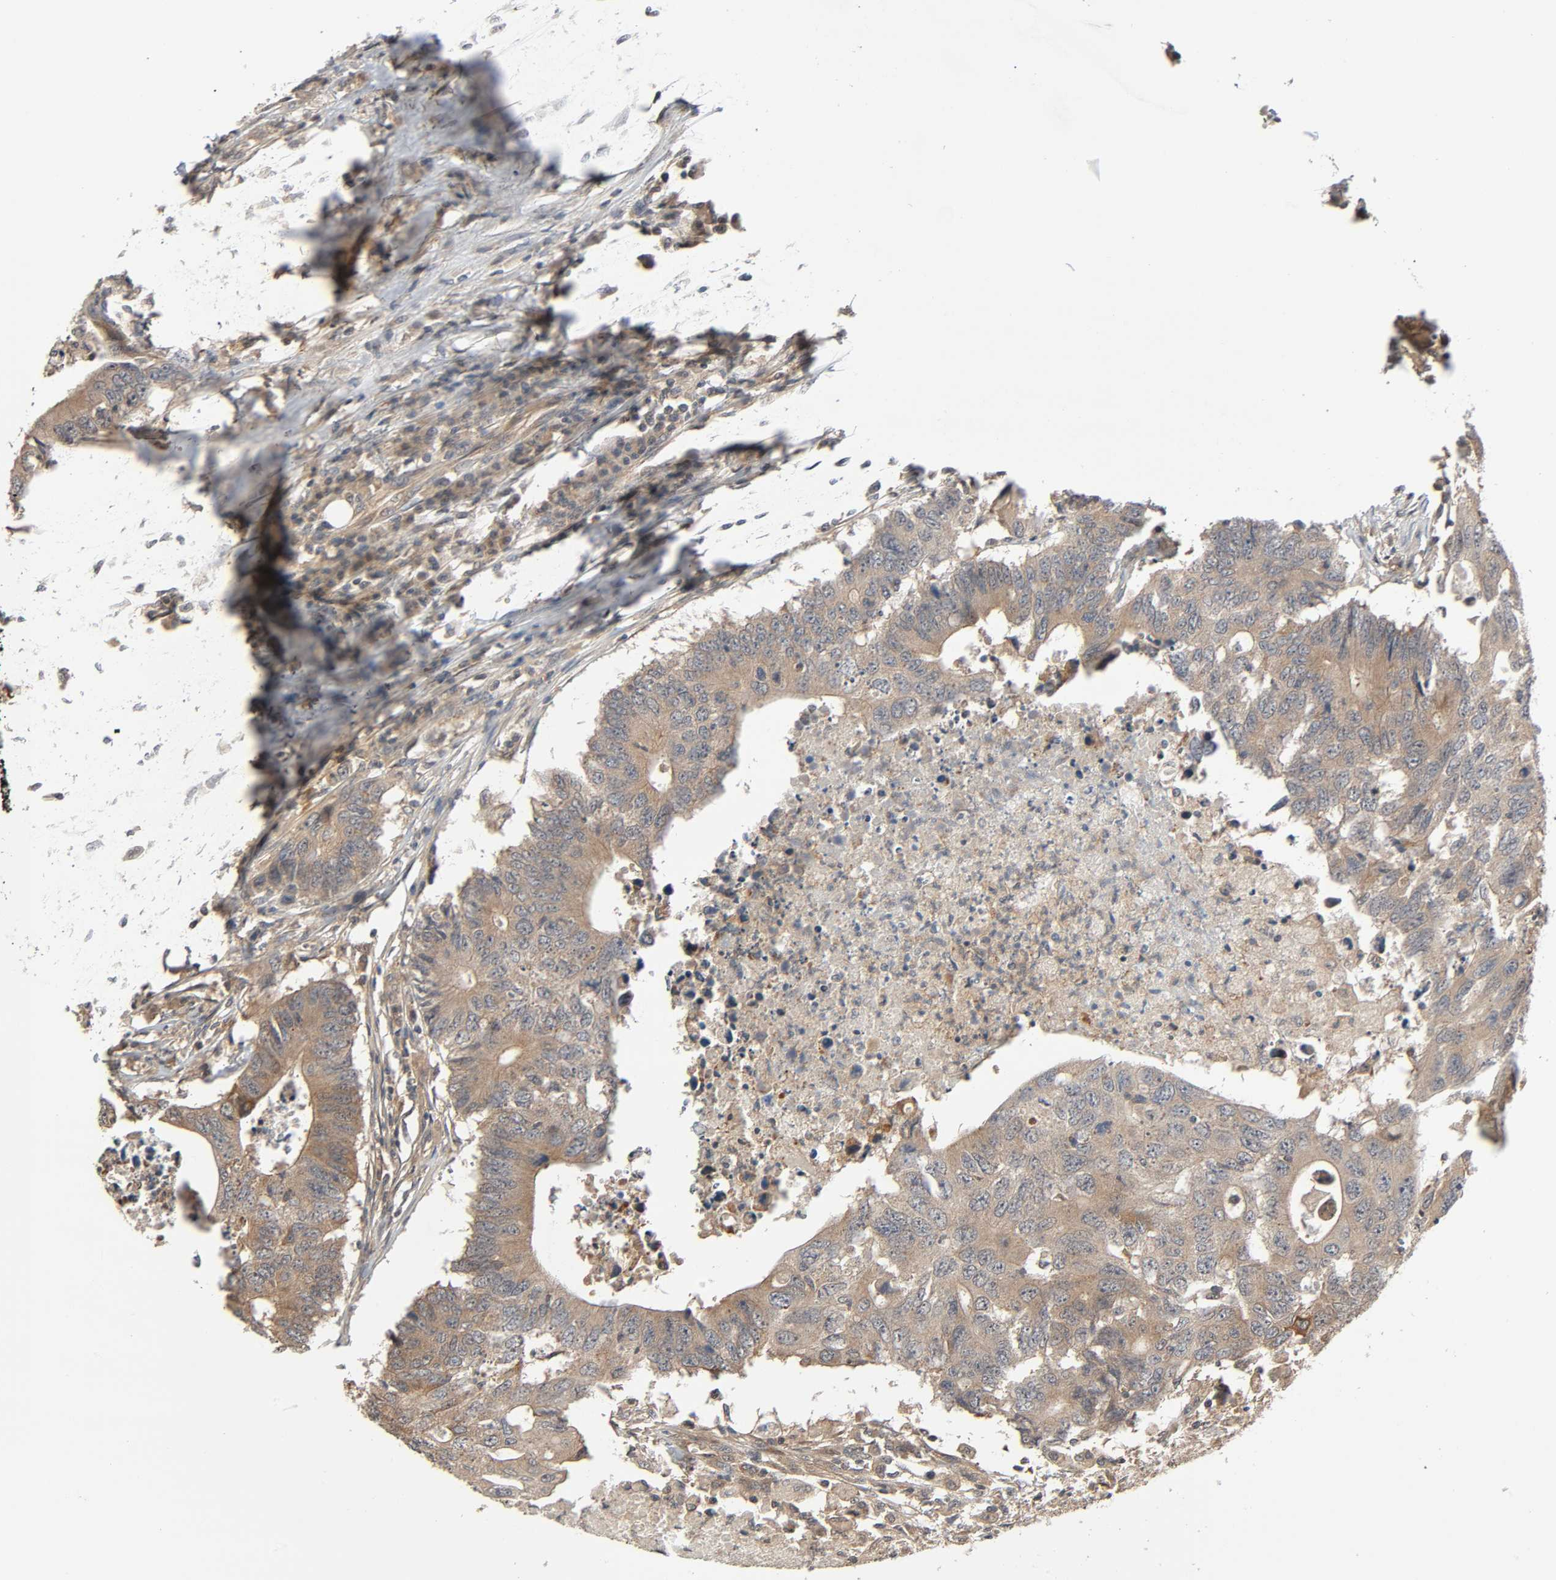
{"staining": {"intensity": "moderate", "quantity": ">75%", "location": "cytoplasmic/membranous"}, "tissue": "colorectal cancer", "cell_type": "Tumor cells", "image_type": "cancer", "snomed": [{"axis": "morphology", "description": "Adenocarcinoma, NOS"}, {"axis": "topography", "description": "Colon"}], "caption": "A medium amount of moderate cytoplasmic/membranous positivity is seen in about >75% of tumor cells in adenocarcinoma (colorectal) tissue.", "gene": "PPP2R1B", "patient": {"sex": "male", "age": 71}}